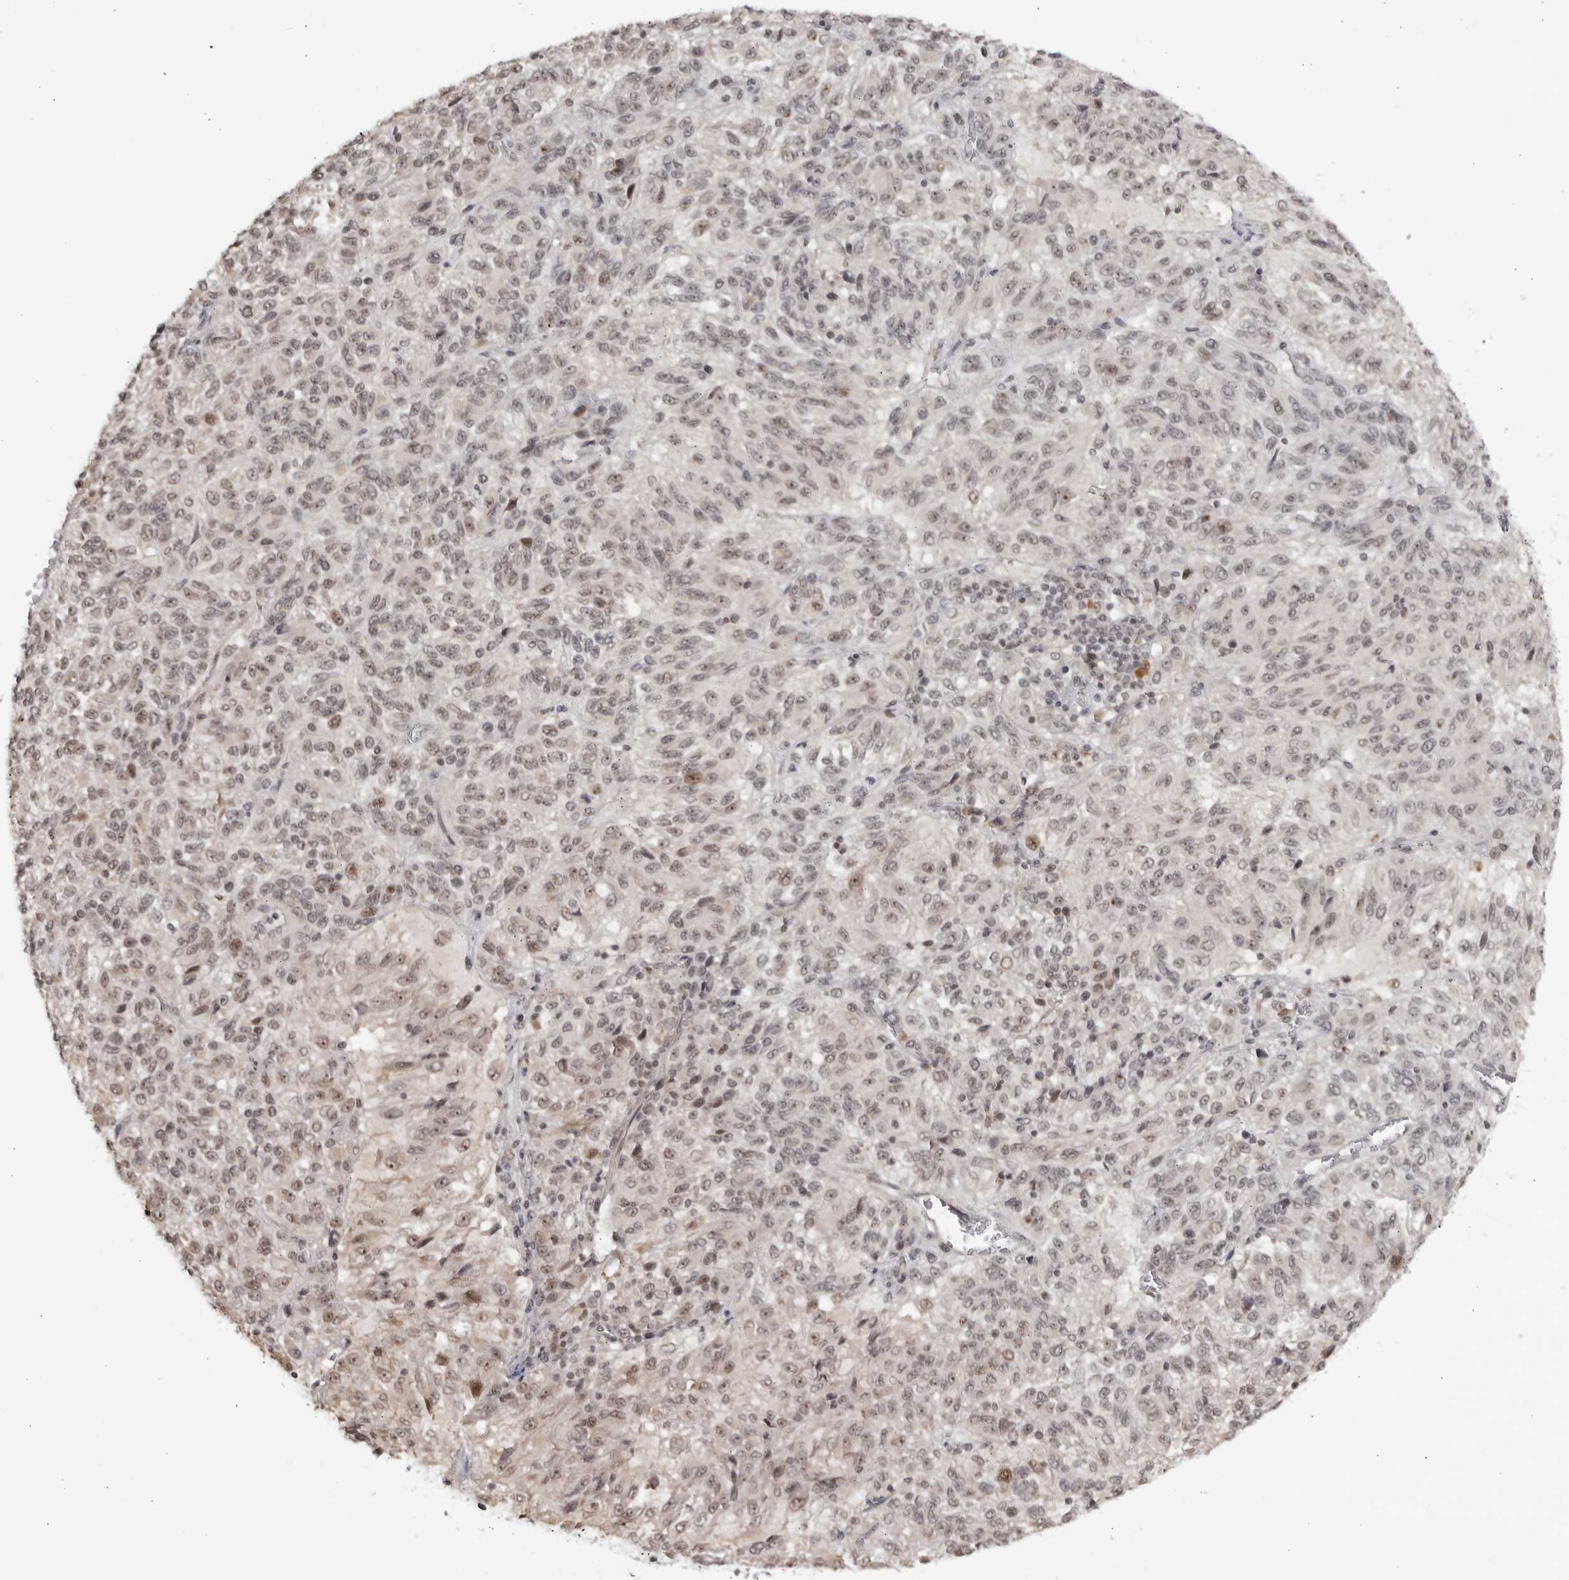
{"staining": {"intensity": "weak", "quantity": ">75%", "location": "nuclear"}, "tissue": "melanoma", "cell_type": "Tumor cells", "image_type": "cancer", "snomed": [{"axis": "morphology", "description": "Malignant melanoma, Metastatic site"}, {"axis": "topography", "description": "Lung"}], "caption": "Immunohistochemical staining of human melanoma reveals low levels of weak nuclear protein positivity in approximately >75% of tumor cells.", "gene": "RASGEF1C", "patient": {"sex": "male", "age": 64}}